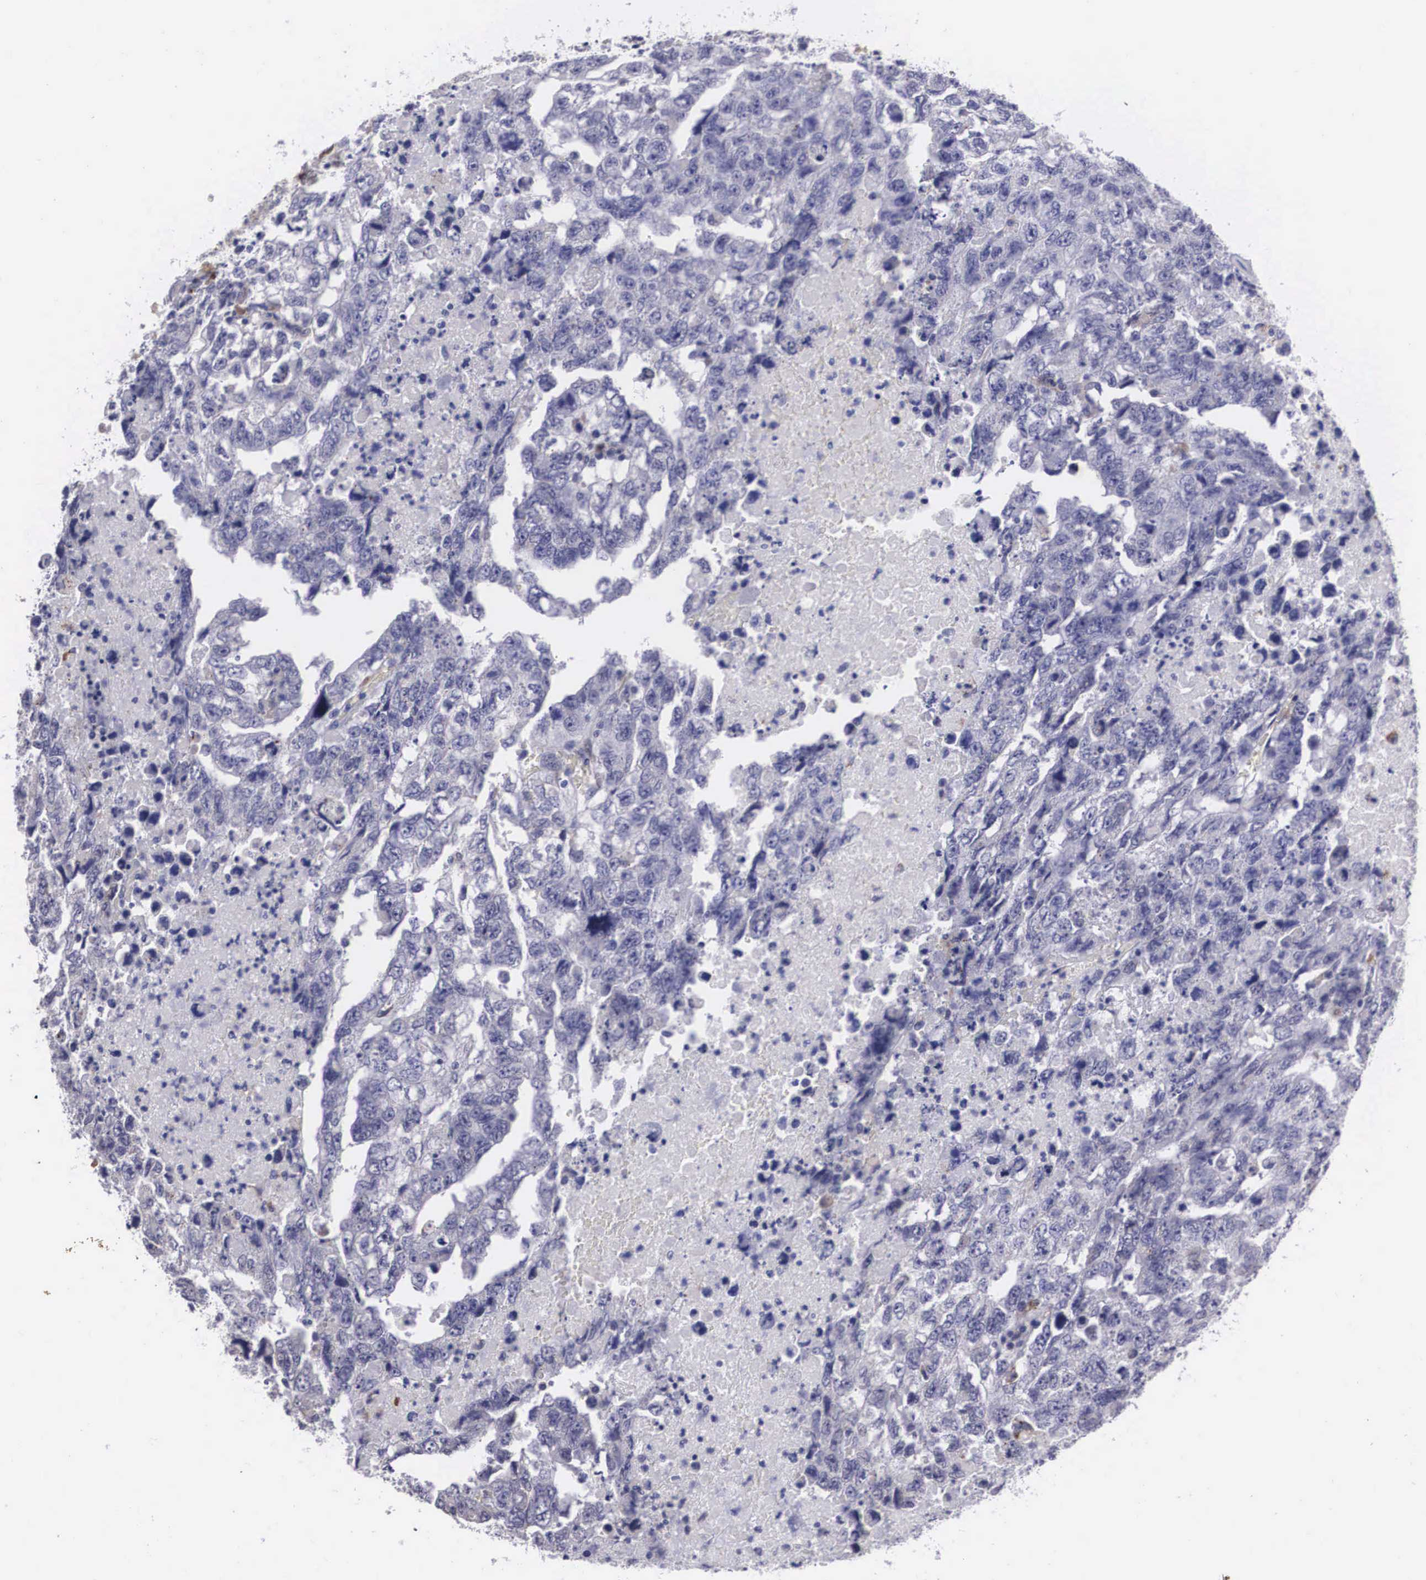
{"staining": {"intensity": "negative", "quantity": "none", "location": "none"}, "tissue": "testis cancer", "cell_type": "Tumor cells", "image_type": "cancer", "snomed": [{"axis": "morphology", "description": "Carcinoma, Embryonal, NOS"}, {"axis": "topography", "description": "Testis"}], "caption": "An image of human testis cancer is negative for staining in tumor cells. Nuclei are stained in blue.", "gene": "CRELD2", "patient": {"sex": "male", "age": 36}}